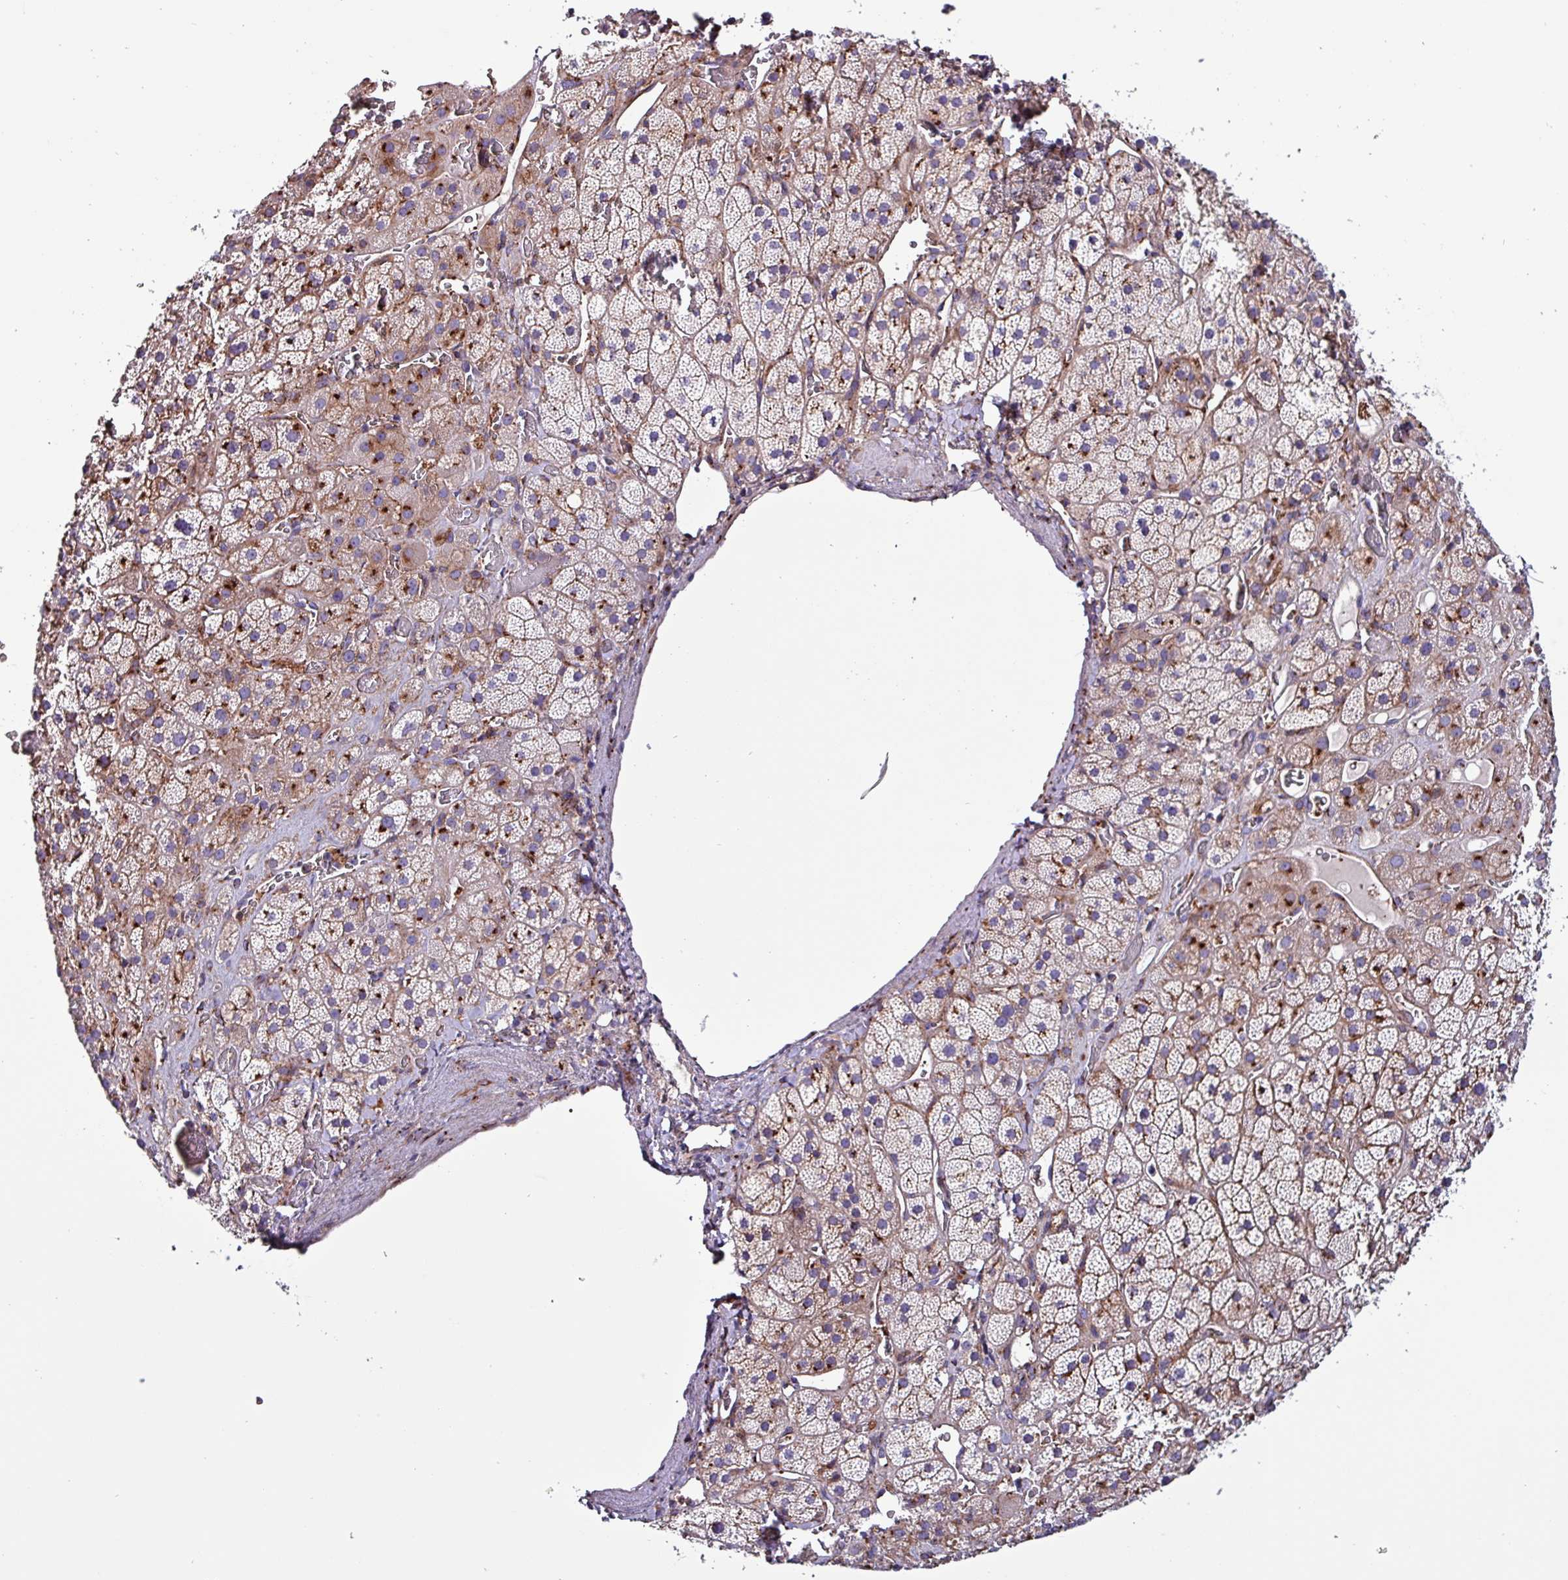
{"staining": {"intensity": "moderate", "quantity": "25%-75%", "location": "cytoplasmic/membranous"}, "tissue": "adrenal gland", "cell_type": "Glandular cells", "image_type": "normal", "snomed": [{"axis": "morphology", "description": "Normal tissue, NOS"}, {"axis": "topography", "description": "Adrenal gland"}], "caption": "IHC of normal human adrenal gland reveals medium levels of moderate cytoplasmic/membranous expression in approximately 25%-75% of glandular cells. (brown staining indicates protein expression, while blue staining denotes nuclei).", "gene": "VAMP4", "patient": {"sex": "male", "age": 57}}